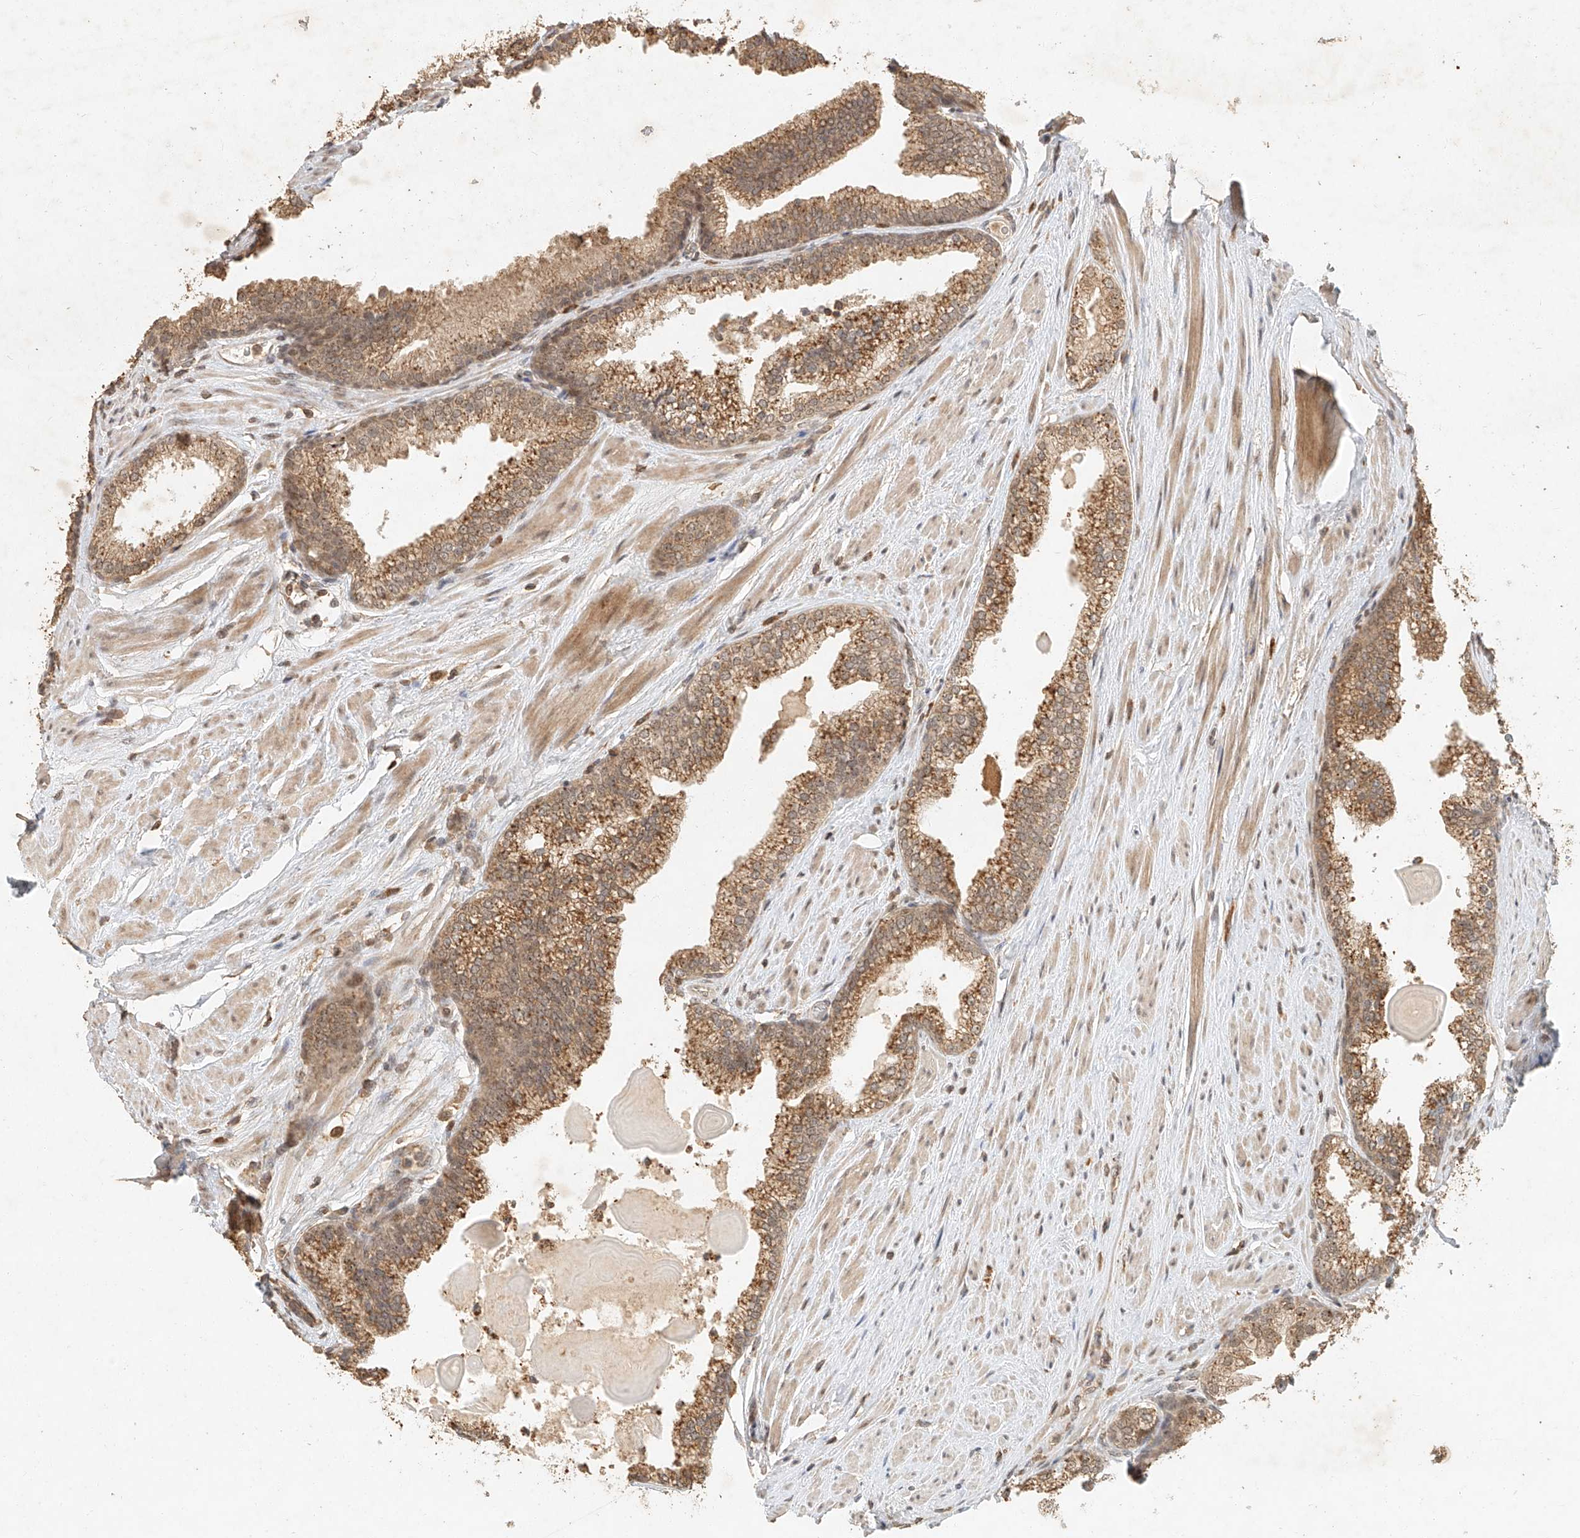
{"staining": {"intensity": "moderate", "quantity": ">75%", "location": "cytoplasmic/membranous,nuclear"}, "tissue": "prostate cancer", "cell_type": "Tumor cells", "image_type": "cancer", "snomed": [{"axis": "morphology", "description": "Adenocarcinoma, High grade"}, {"axis": "topography", "description": "Prostate"}], "caption": "A photomicrograph of human prostate cancer stained for a protein shows moderate cytoplasmic/membranous and nuclear brown staining in tumor cells. (Brightfield microscopy of DAB IHC at high magnification).", "gene": "CXorf58", "patient": {"sex": "male", "age": 63}}